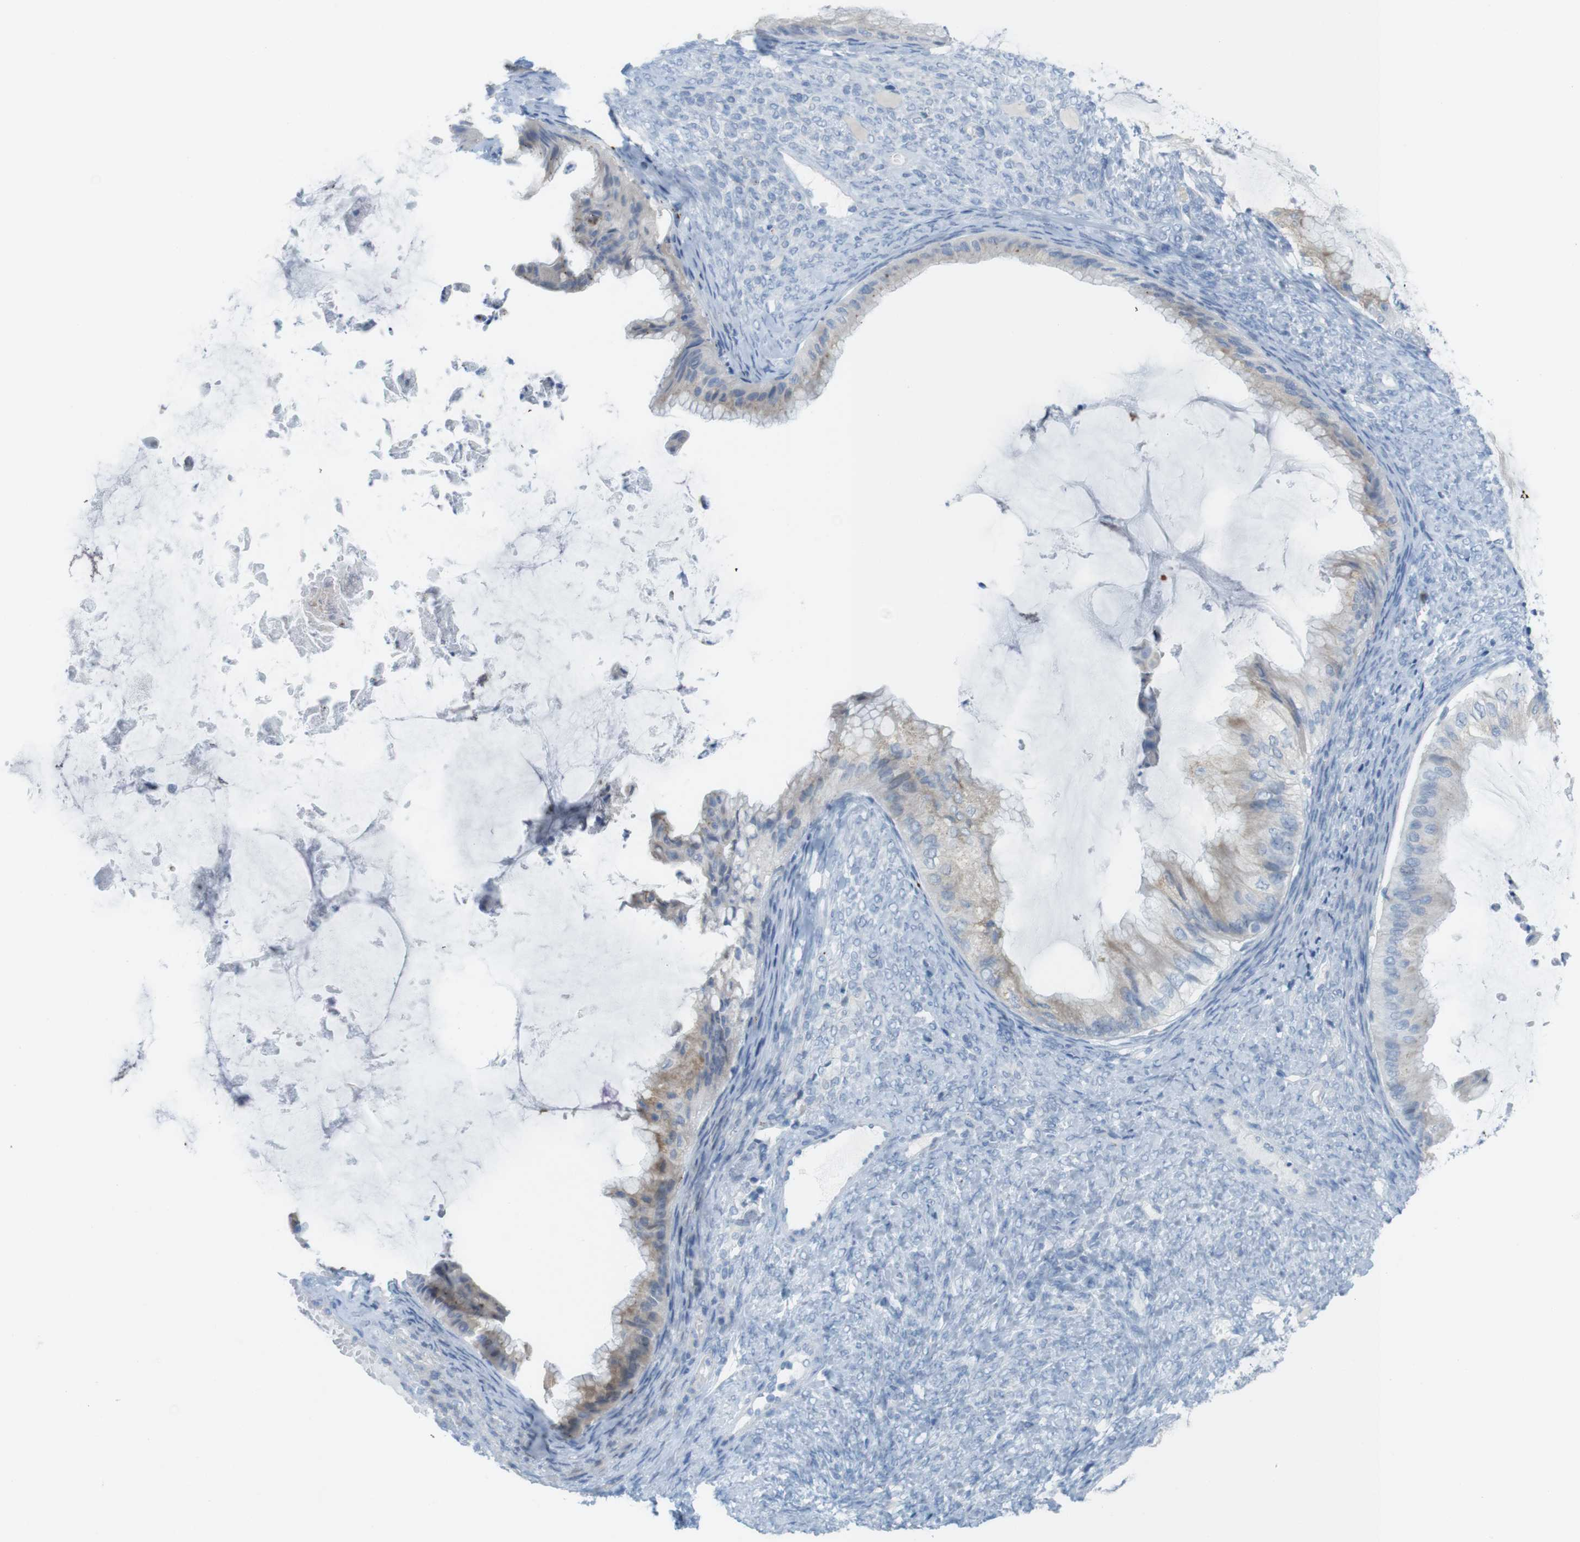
{"staining": {"intensity": "weak", "quantity": ">75%", "location": "cytoplasmic/membranous"}, "tissue": "ovarian cancer", "cell_type": "Tumor cells", "image_type": "cancer", "snomed": [{"axis": "morphology", "description": "Cystadenocarcinoma, mucinous, NOS"}, {"axis": "topography", "description": "Ovary"}], "caption": "Immunohistochemistry image of ovarian mucinous cystadenocarcinoma stained for a protein (brown), which demonstrates low levels of weak cytoplasmic/membranous expression in about >75% of tumor cells.", "gene": "YIPF1", "patient": {"sex": "female", "age": 61}}